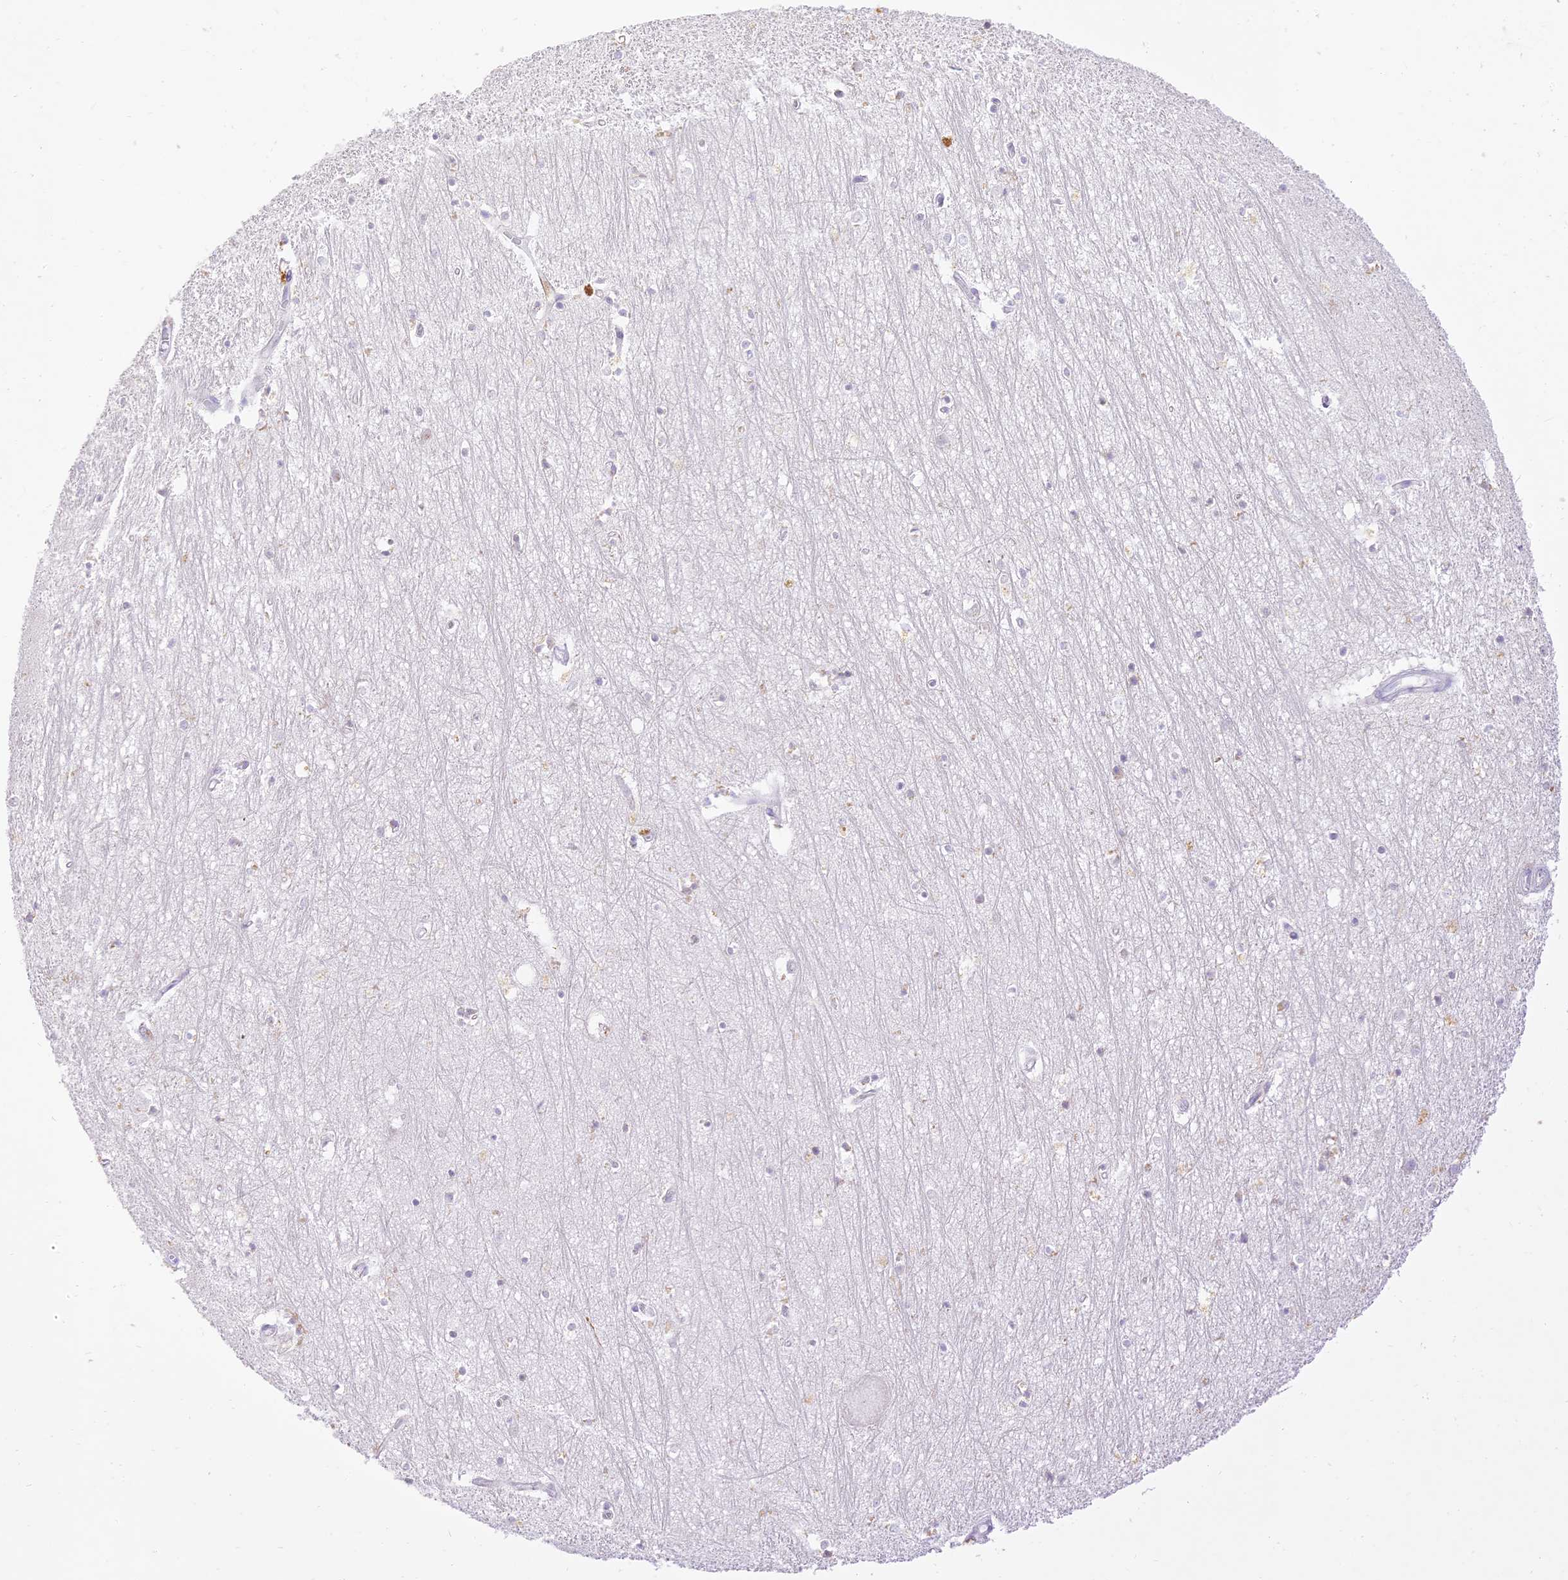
{"staining": {"intensity": "negative", "quantity": "none", "location": "none"}, "tissue": "hippocampus", "cell_type": "Glial cells", "image_type": "normal", "snomed": [{"axis": "morphology", "description": "Normal tissue, NOS"}, {"axis": "topography", "description": "Hippocampus"}], "caption": "This is an immunohistochemistry (IHC) photomicrograph of benign human hippocampus. There is no expression in glial cells.", "gene": "SEC13", "patient": {"sex": "female", "age": 64}}